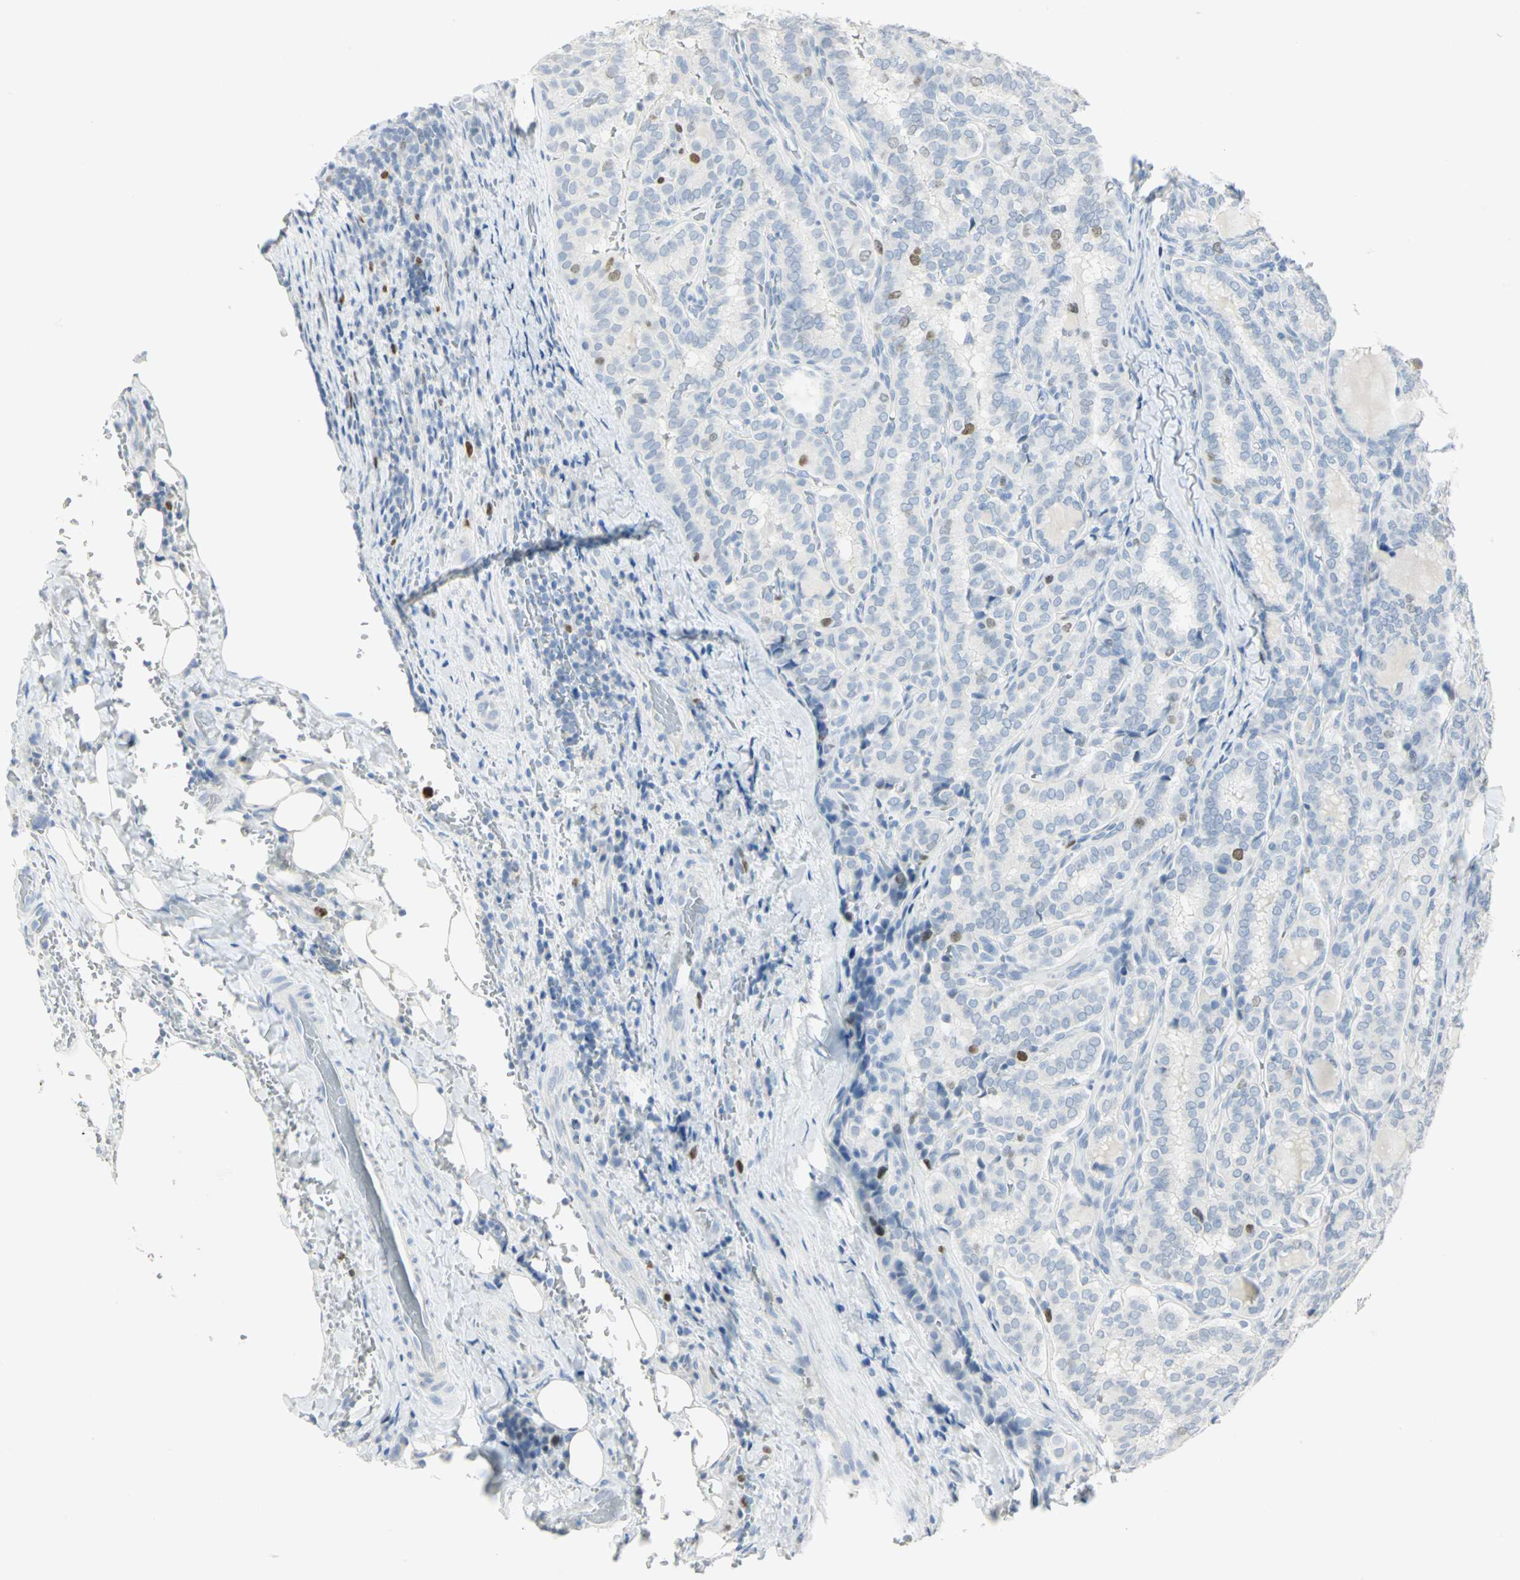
{"staining": {"intensity": "negative", "quantity": "none", "location": "none"}, "tissue": "thyroid cancer", "cell_type": "Tumor cells", "image_type": "cancer", "snomed": [{"axis": "morphology", "description": "Papillary adenocarcinoma, NOS"}, {"axis": "topography", "description": "Thyroid gland"}], "caption": "This is an immunohistochemistry photomicrograph of thyroid cancer (papillary adenocarcinoma). There is no expression in tumor cells.", "gene": "HELLS", "patient": {"sex": "female", "age": 30}}